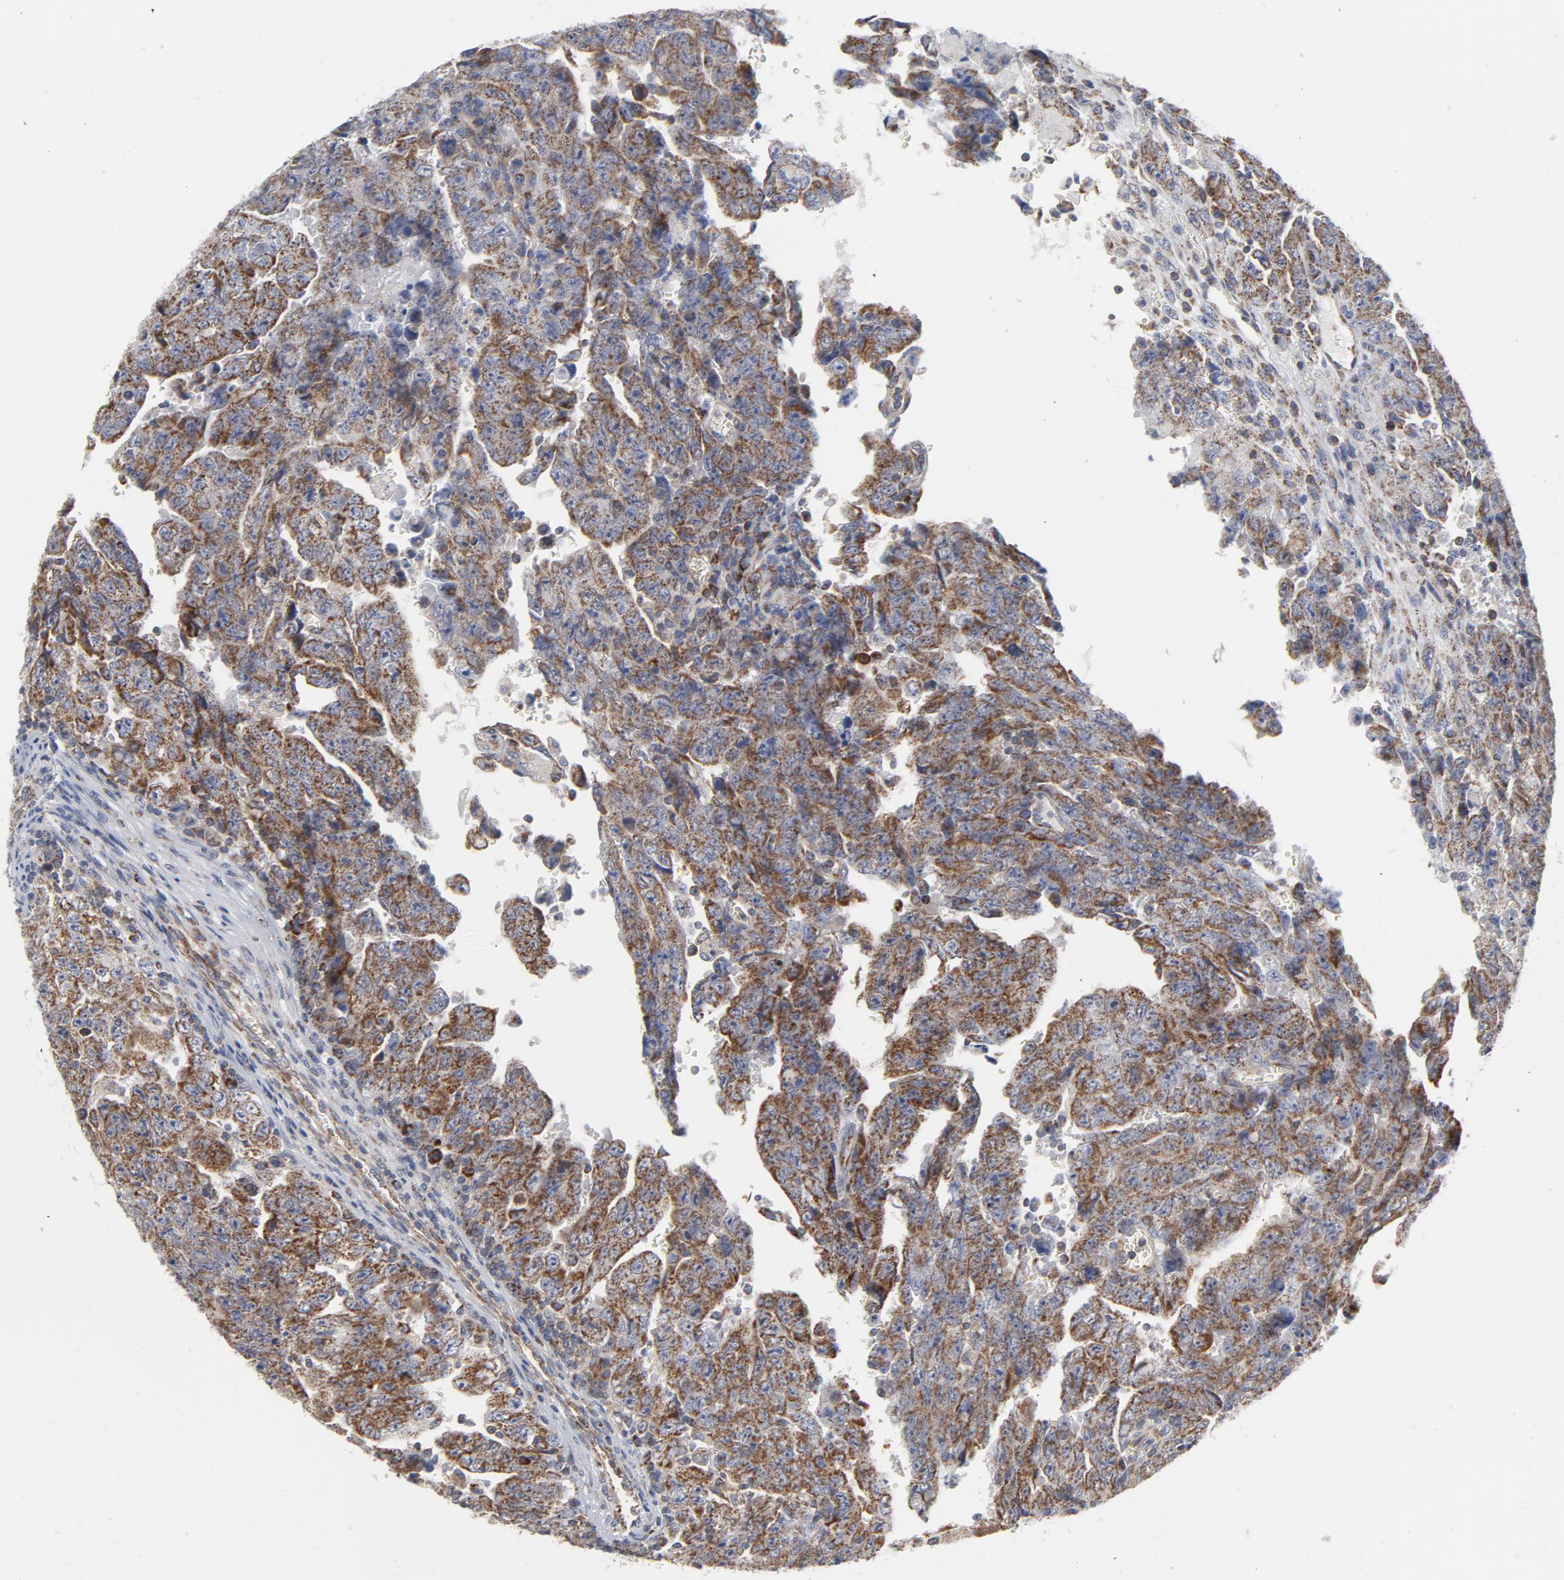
{"staining": {"intensity": "moderate", "quantity": ">75%", "location": "cytoplasmic/membranous"}, "tissue": "testis cancer", "cell_type": "Tumor cells", "image_type": "cancer", "snomed": [{"axis": "morphology", "description": "Carcinoma, Embryonal, NOS"}, {"axis": "topography", "description": "Testis"}], "caption": "Protein staining displays moderate cytoplasmic/membranous positivity in approximately >75% of tumor cells in testis cancer. The protein is shown in brown color, while the nuclei are stained blue.", "gene": "OXA1L", "patient": {"sex": "male", "age": 28}}